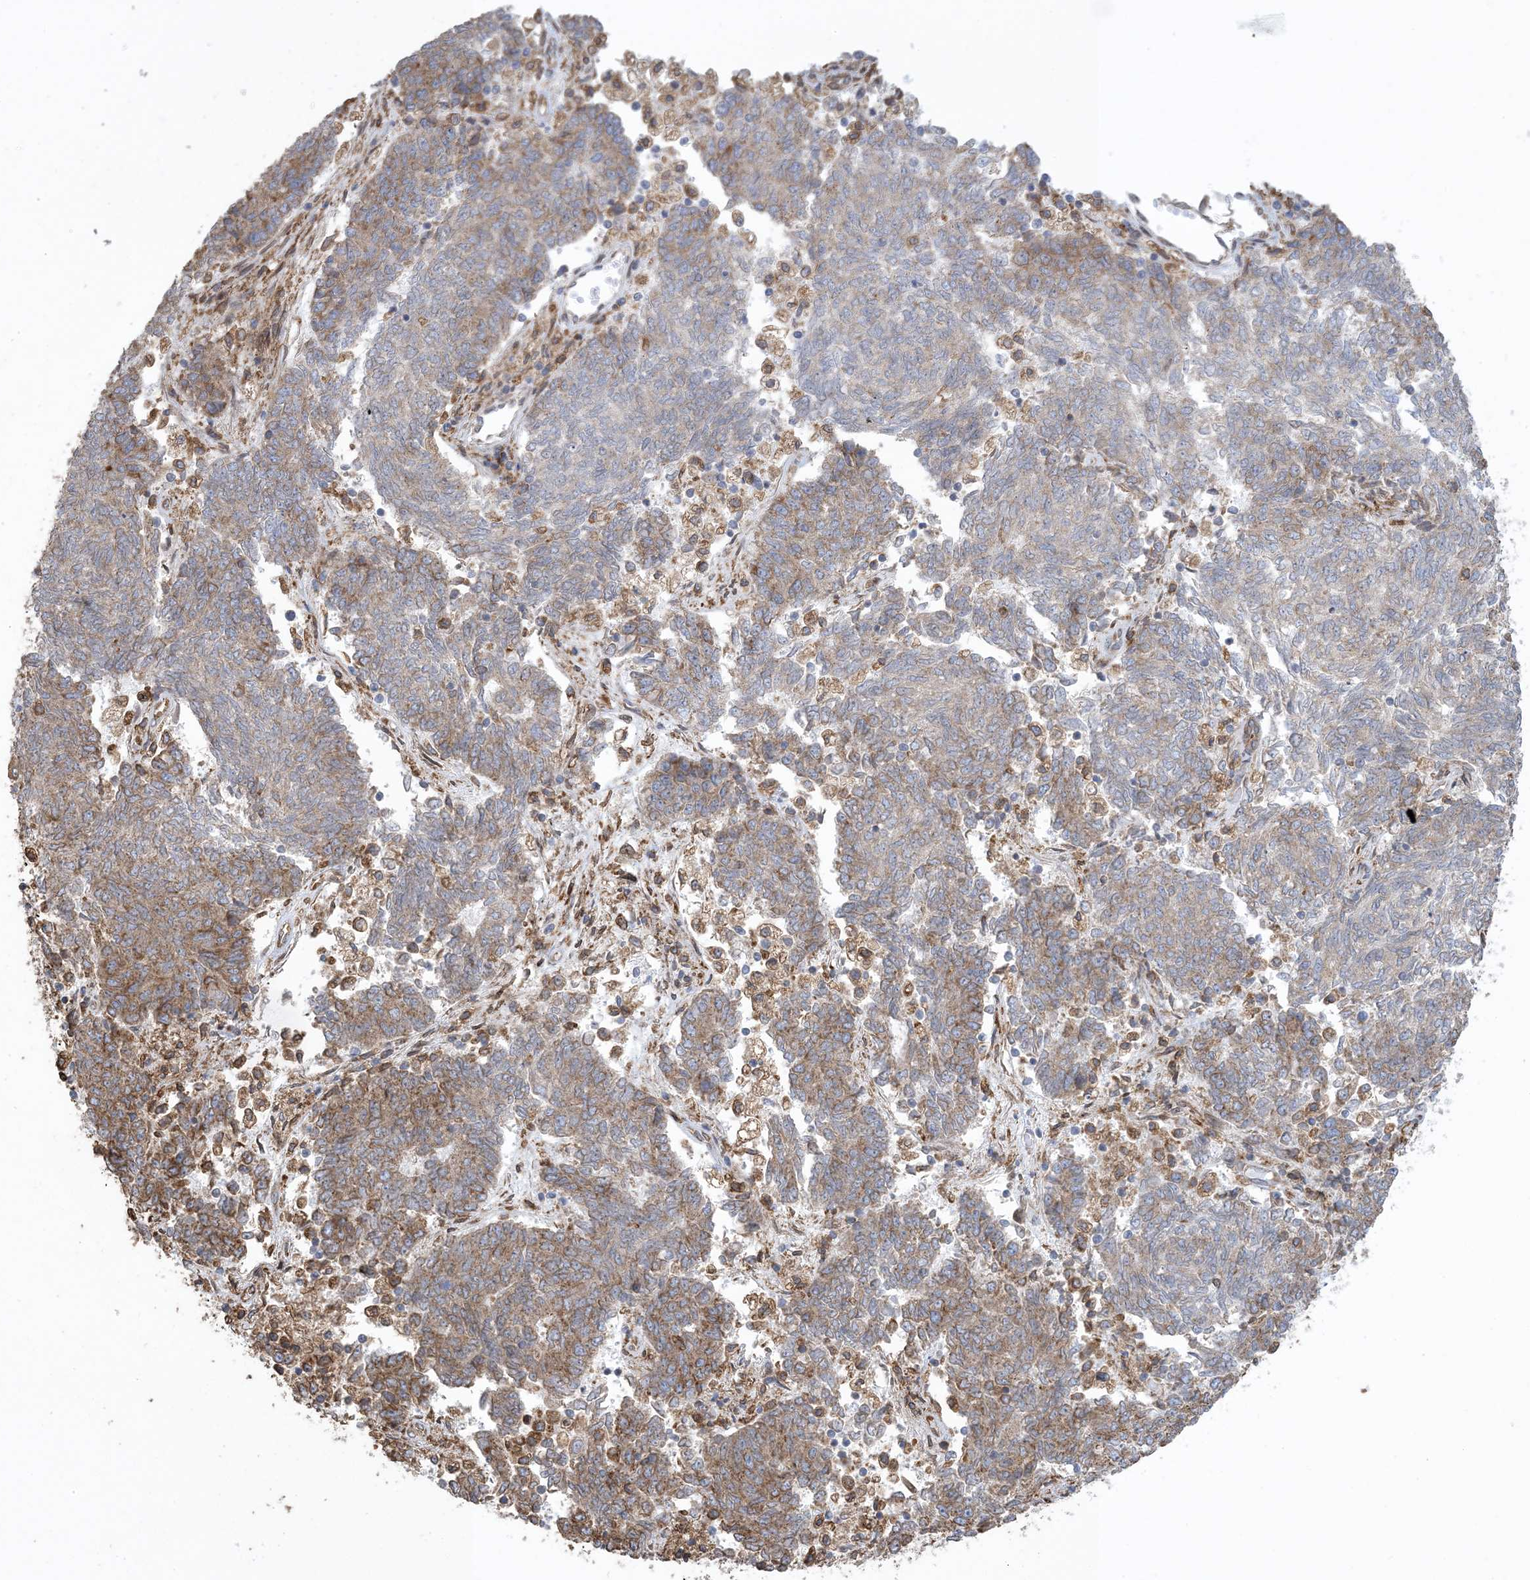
{"staining": {"intensity": "moderate", "quantity": "25%-75%", "location": "cytoplasmic/membranous"}, "tissue": "endometrial cancer", "cell_type": "Tumor cells", "image_type": "cancer", "snomed": [{"axis": "morphology", "description": "Adenocarcinoma, NOS"}, {"axis": "topography", "description": "Endometrium"}], "caption": "Endometrial cancer (adenocarcinoma) stained with a protein marker reveals moderate staining in tumor cells.", "gene": "SHANK1", "patient": {"sex": "female", "age": 80}}